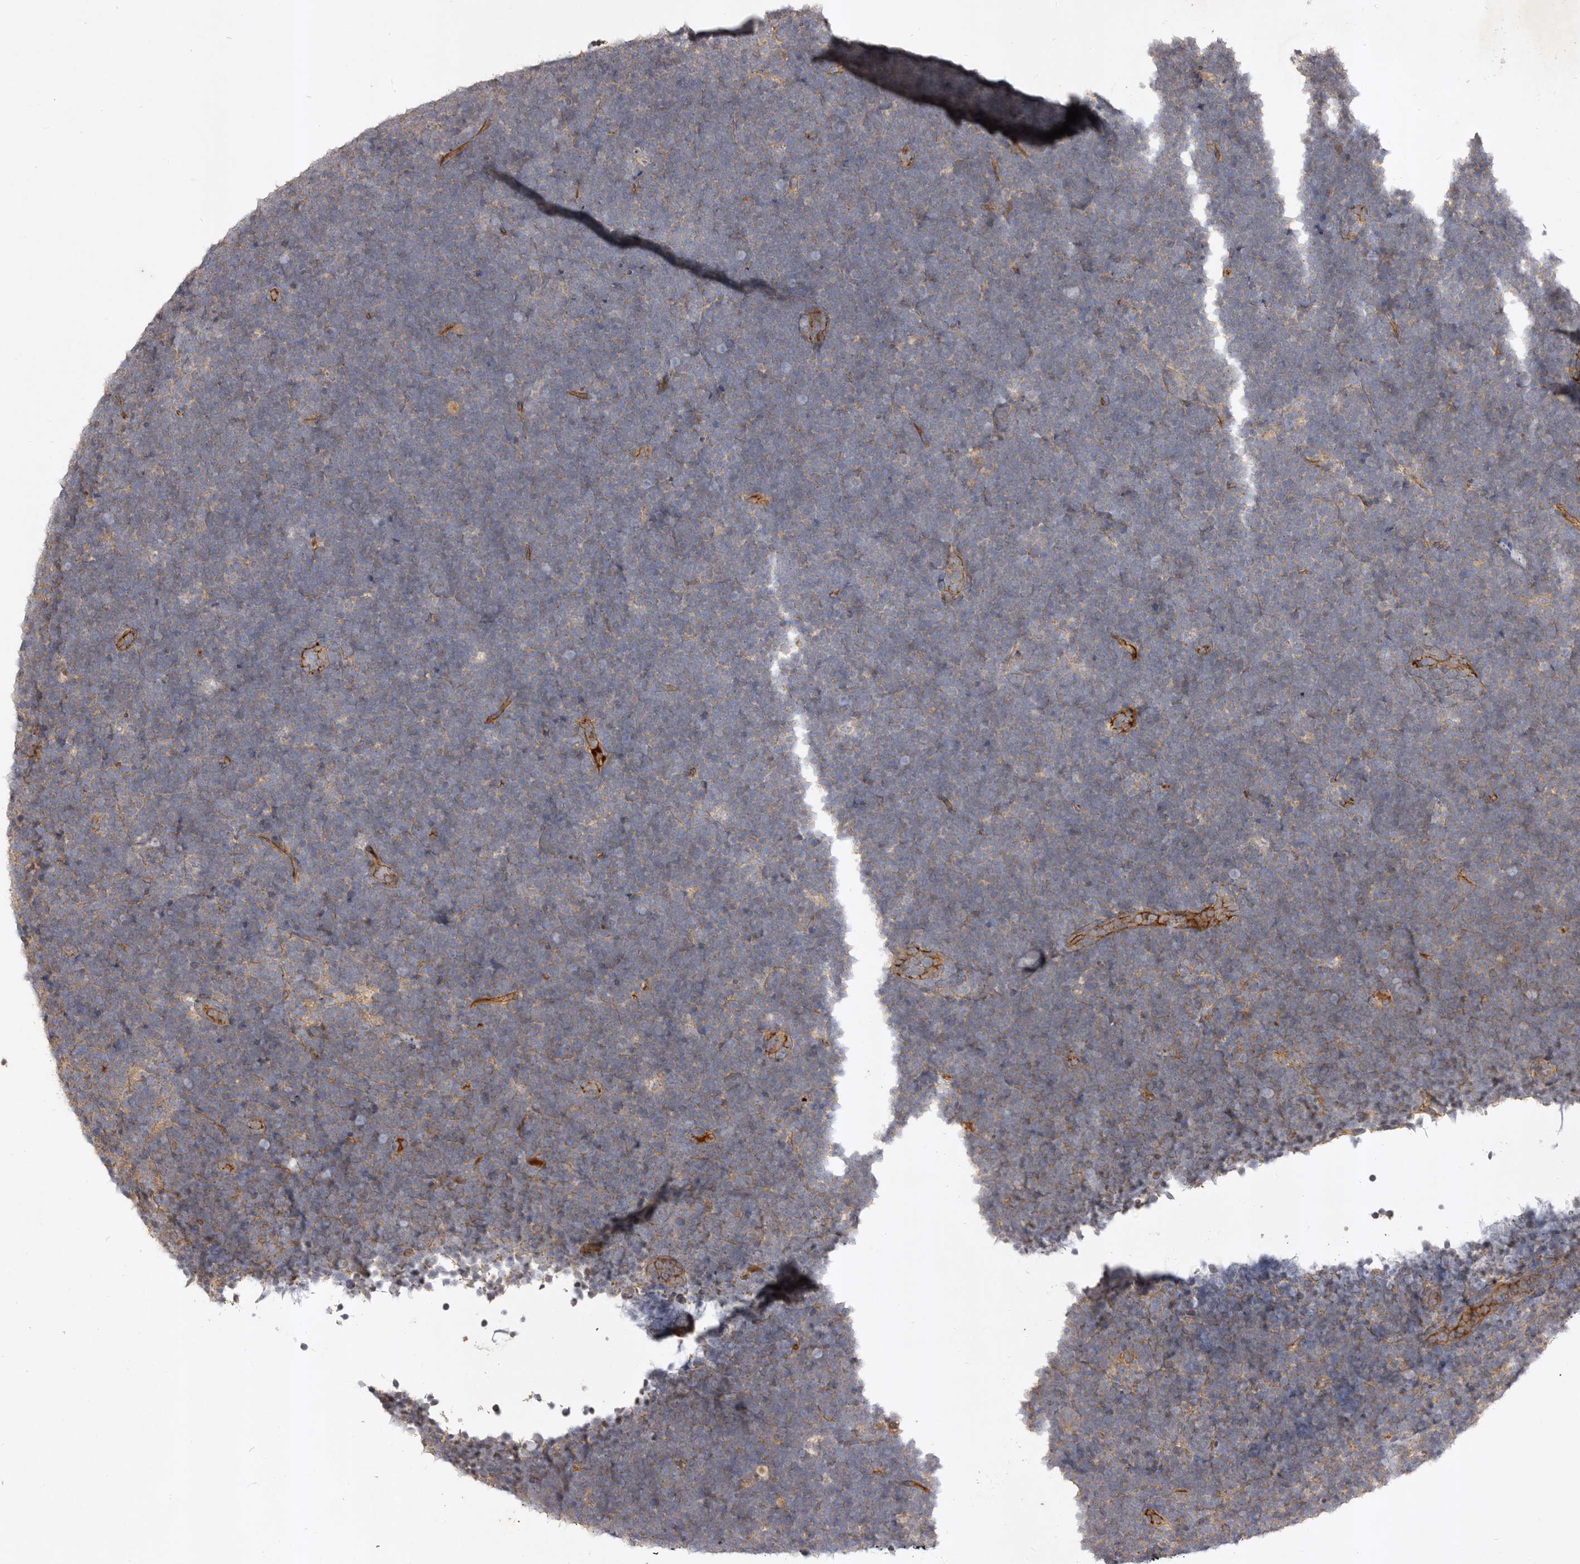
{"staining": {"intensity": "weak", "quantity": "<25%", "location": "cytoplasmic/membranous"}, "tissue": "lymphoma", "cell_type": "Tumor cells", "image_type": "cancer", "snomed": [{"axis": "morphology", "description": "Malignant lymphoma, non-Hodgkin's type, High grade"}, {"axis": "topography", "description": "Lymph node"}], "caption": "DAB (3,3'-diaminobenzidine) immunohistochemical staining of human high-grade malignant lymphoma, non-Hodgkin's type shows no significant staining in tumor cells. (DAB immunohistochemistry (IHC), high magnification).", "gene": "ADAMTS9", "patient": {"sex": "male", "age": 13}}